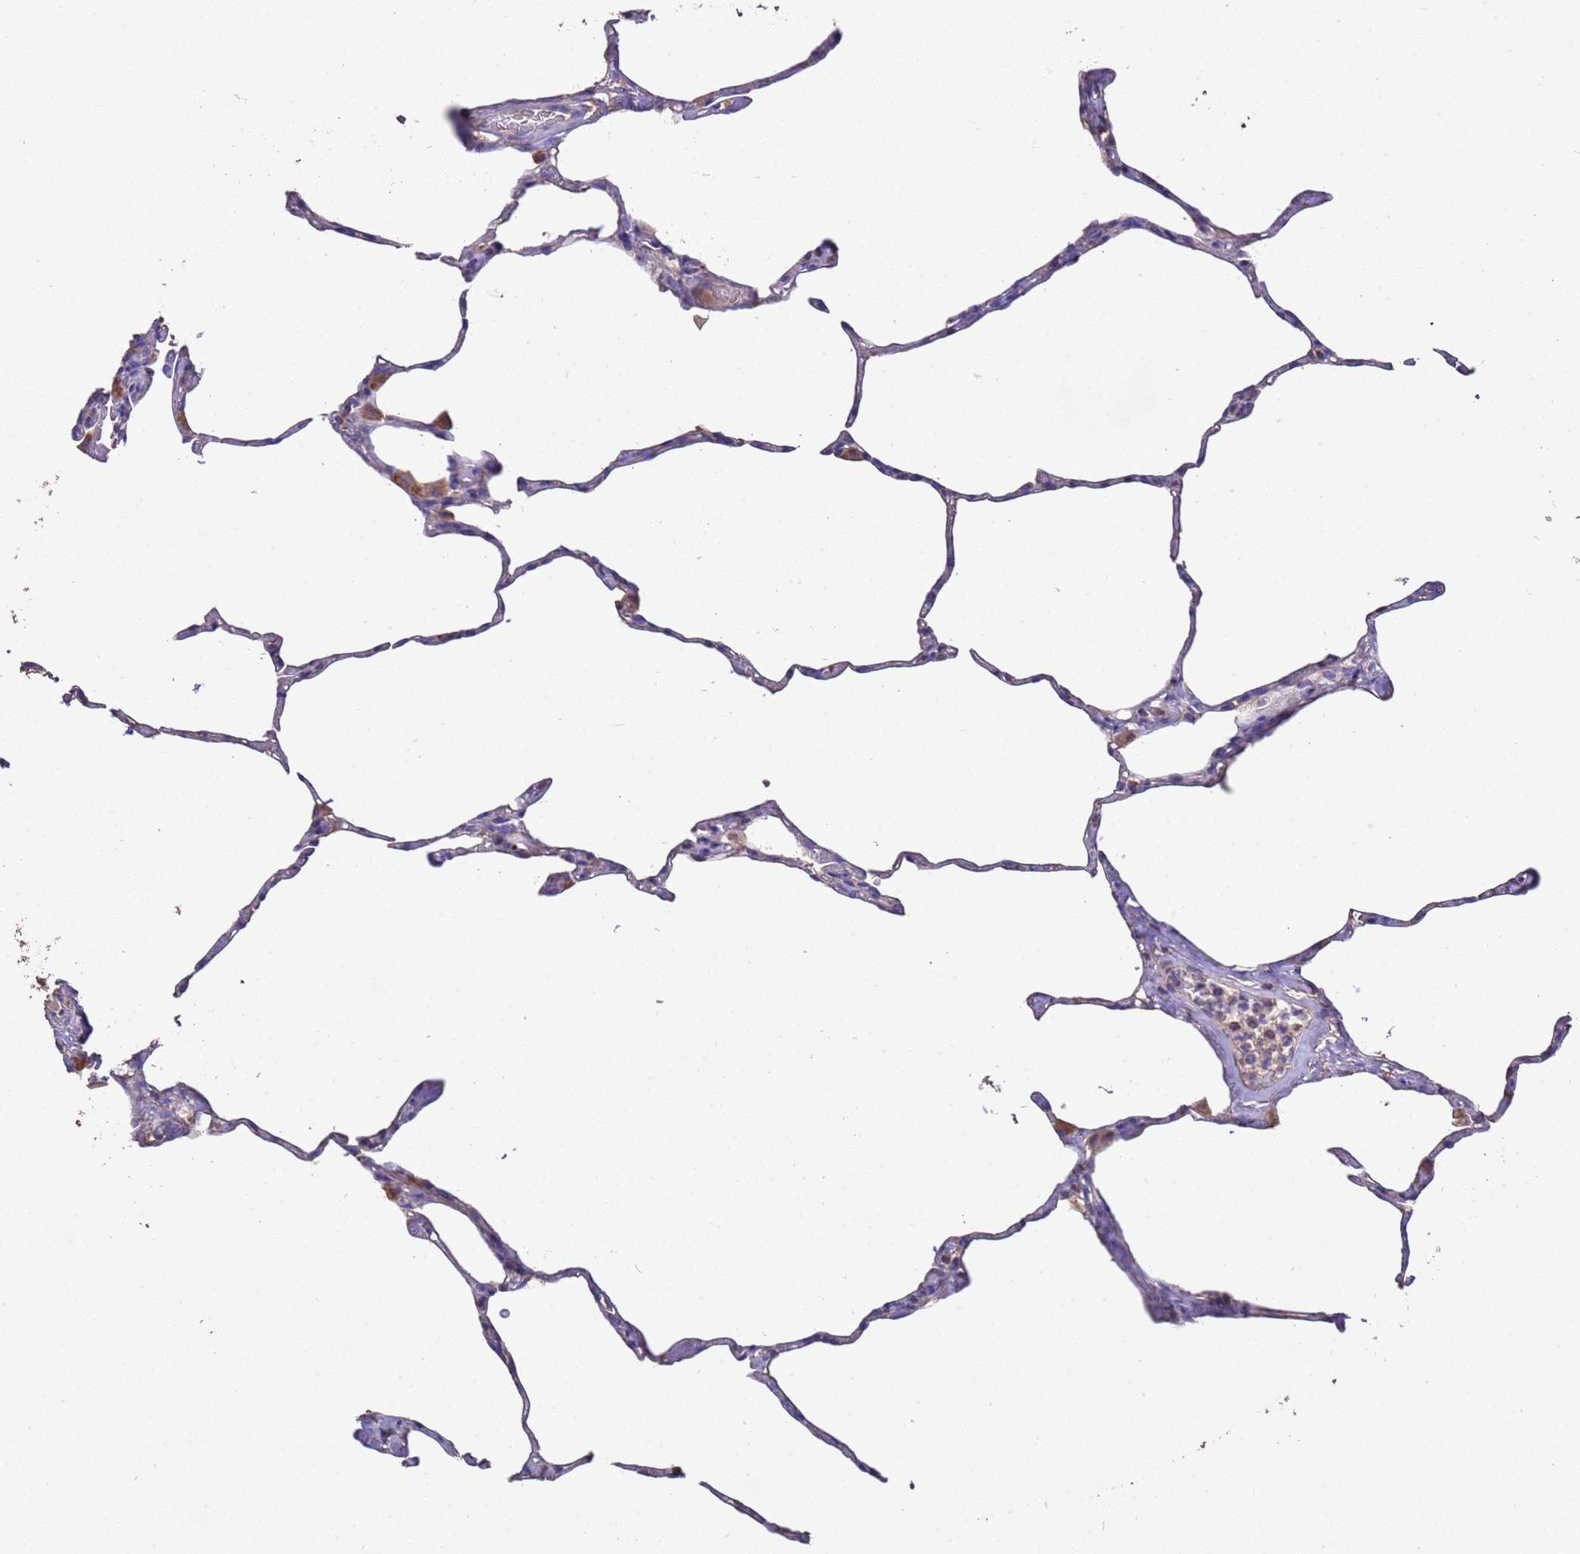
{"staining": {"intensity": "weak", "quantity": "<25%", "location": "cytoplasmic/membranous"}, "tissue": "lung", "cell_type": "Alveolar cells", "image_type": "normal", "snomed": [{"axis": "morphology", "description": "Normal tissue, NOS"}, {"axis": "topography", "description": "Lung"}], "caption": "Lung stained for a protein using immunohistochemistry (IHC) shows no staining alveolar cells.", "gene": "ZNFX1", "patient": {"sex": "male", "age": 65}}